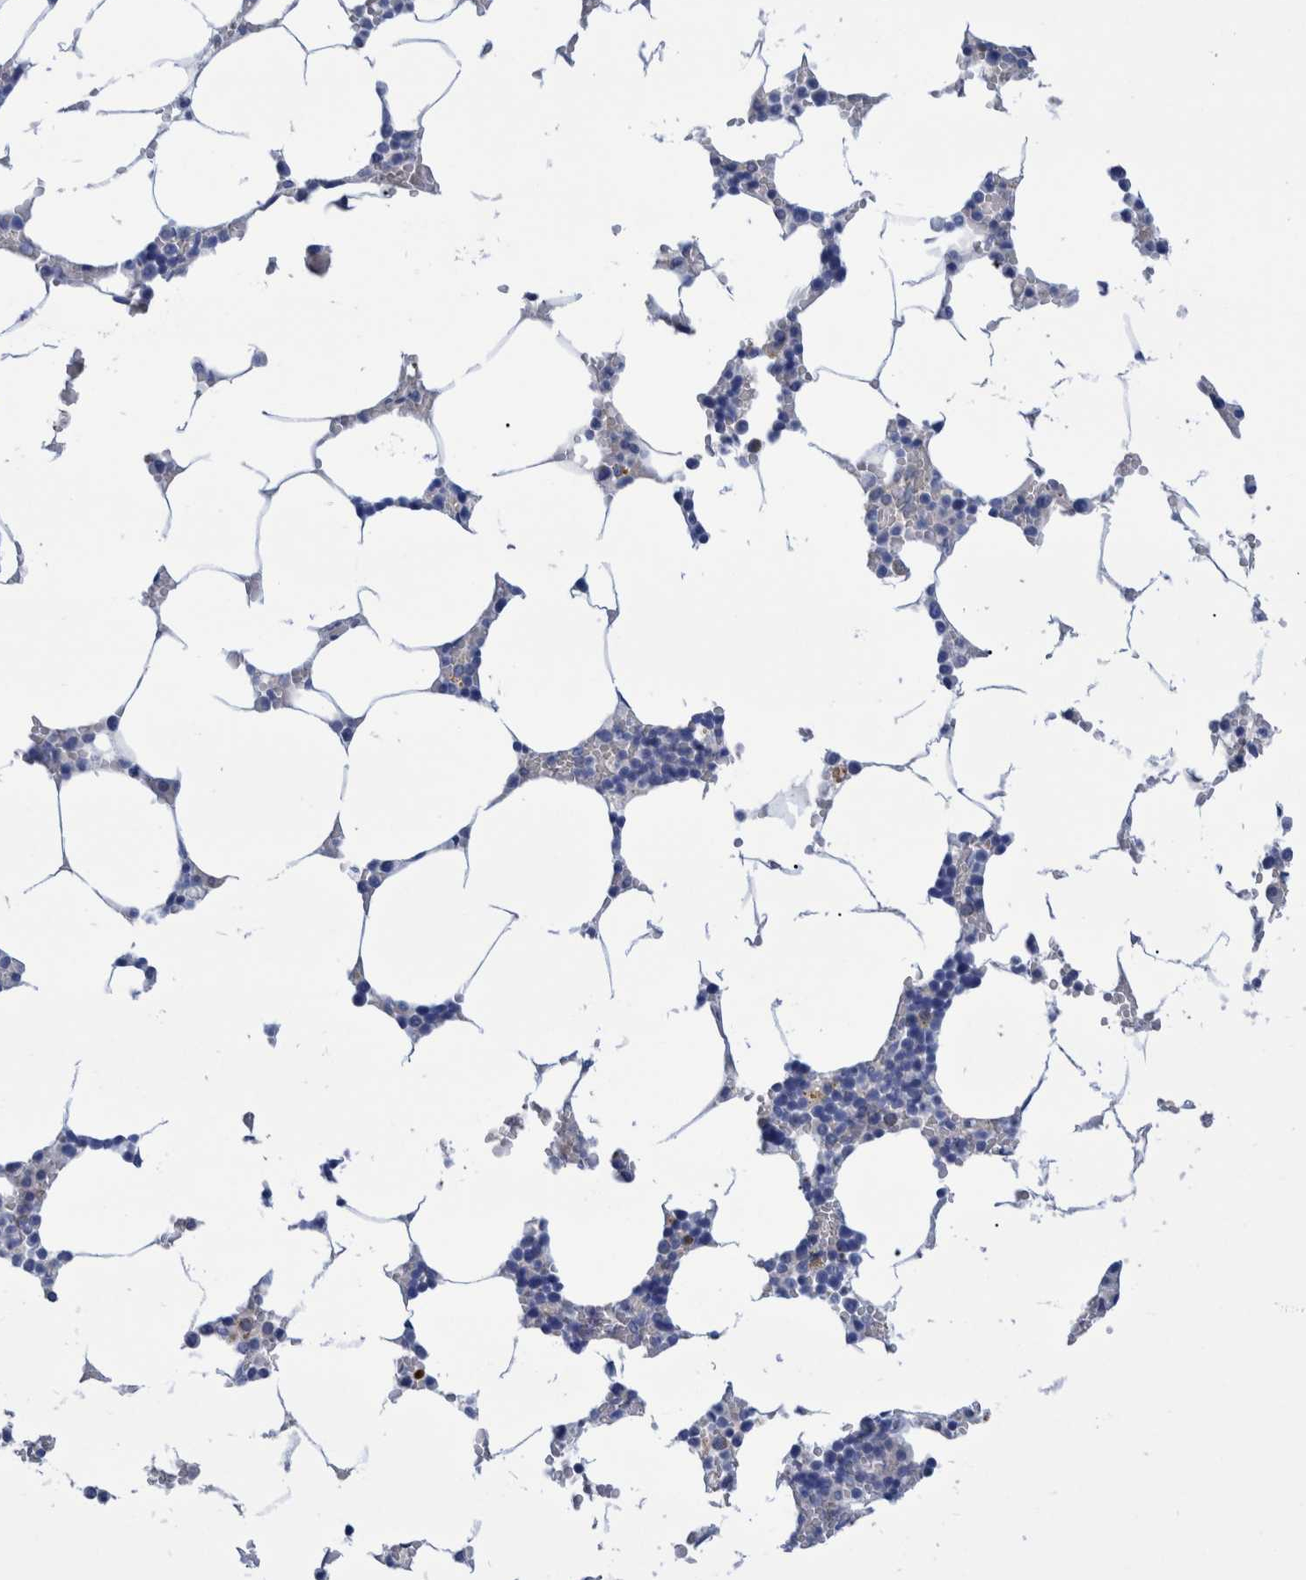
{"staining": {"intensity": "negative", "quantity": "none", "location": "none"}, "tissue": "bone marrow", "cell_type": "Hematopoietic cells", "image_type": "normal", "snomed": [{"axis": "morphology", "description": "Normal tissue, NOS"}, {"axis": "topography", "description": "Bone marrow"}], "caption": "Histopathology image shows no protein positivity in hematopoietic cells of normal bone marrow.", "gene": "MKS1", "patient": {"sex": "male", "age": 70}}